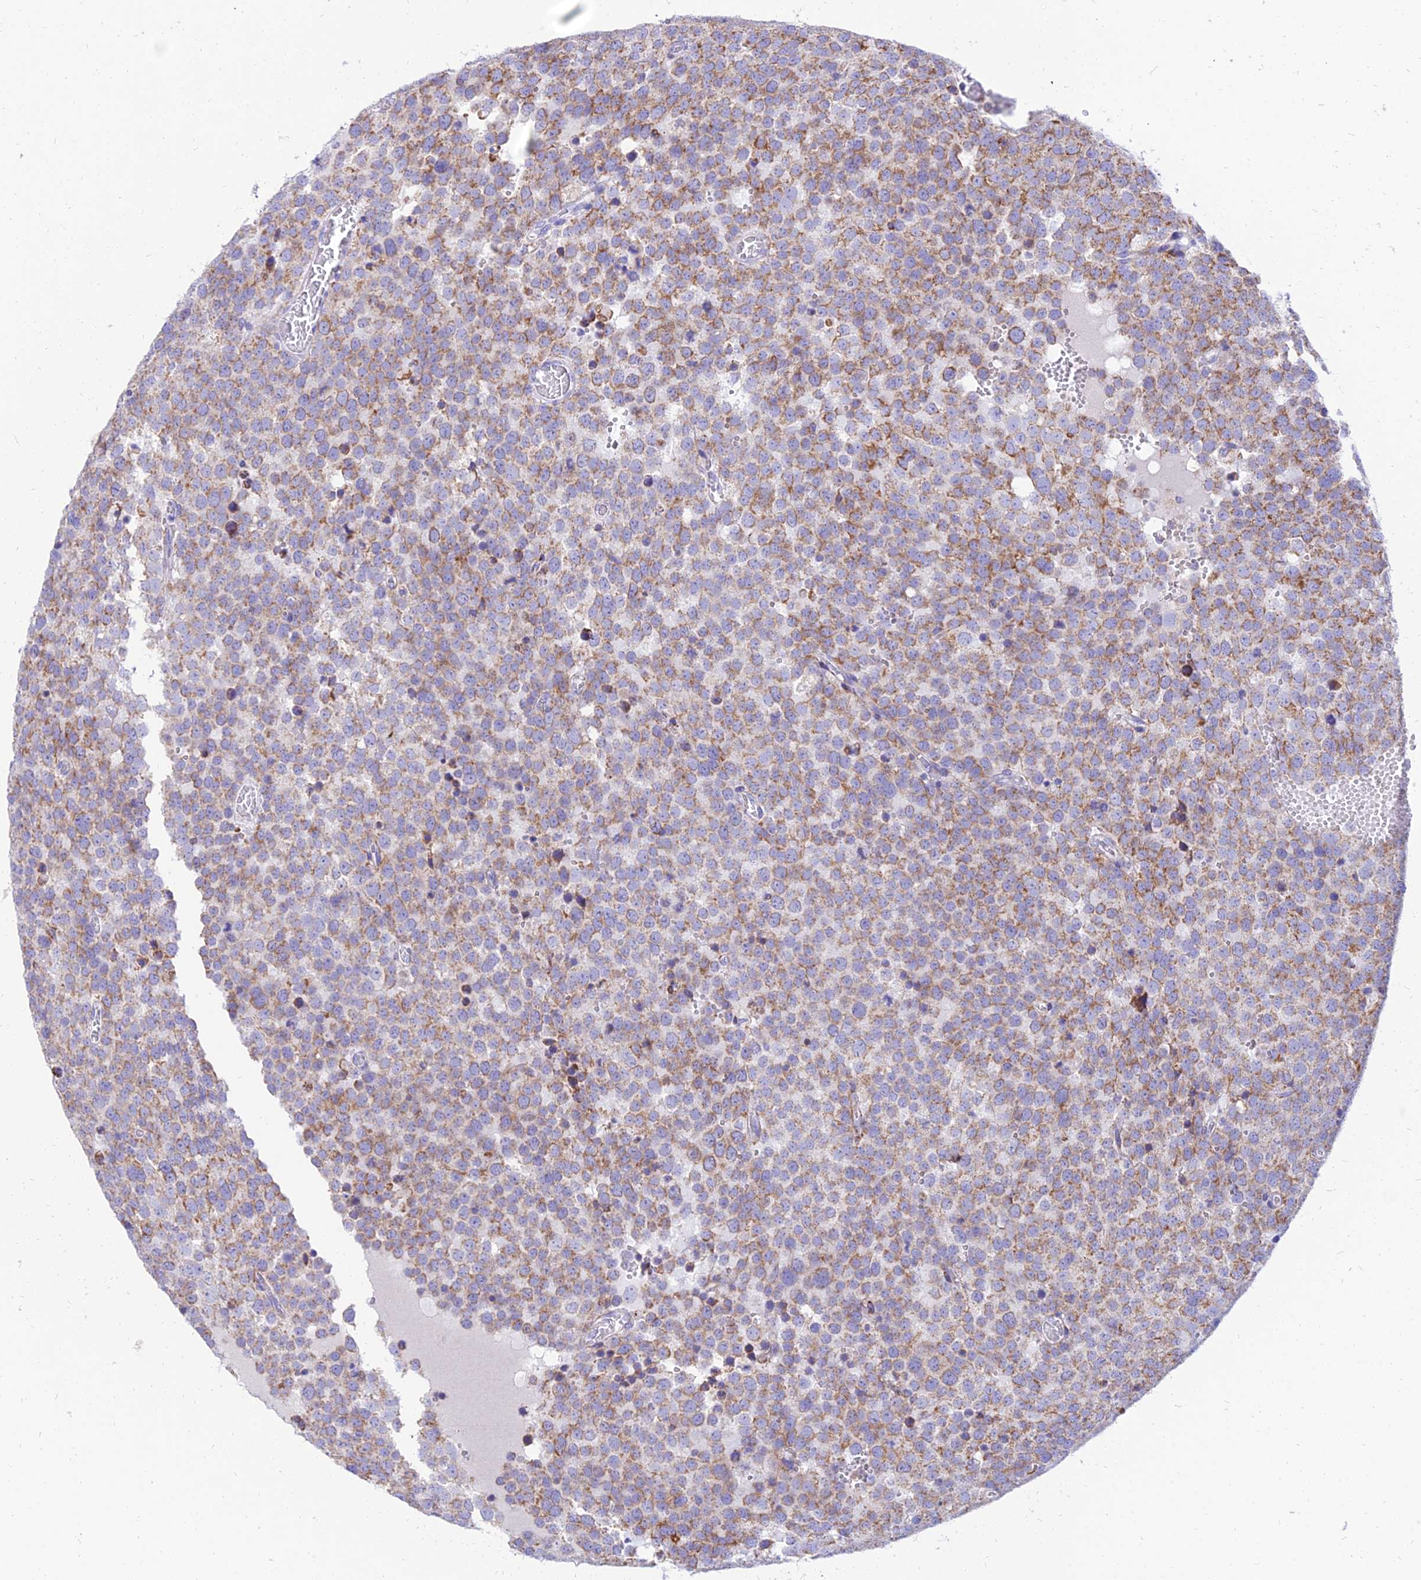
{"staining": {"intensity": "moderate", "quantity": ">75%", "location": "cytoplasmic/membranous"}, "tissue": "testis cancer", "cell_type": "Tumor cells", "image_type": "cancer", "snomed": [{"axis": "morphology", "description": "Normal tissue, NOS"}, {"axis": "morphology", "description": "Seminoma, NOS"}, {"axis": "topography", "description": "Testis"}], "caption": "A histopathology image of seminoma (testis) stained for a protein reveals moderate cytoplasmic/membranous brown staining in tumor cells. Nuclei are stained in blue.", "gene": "PKN3", "patient": {"sex": "male", "age": 71}}